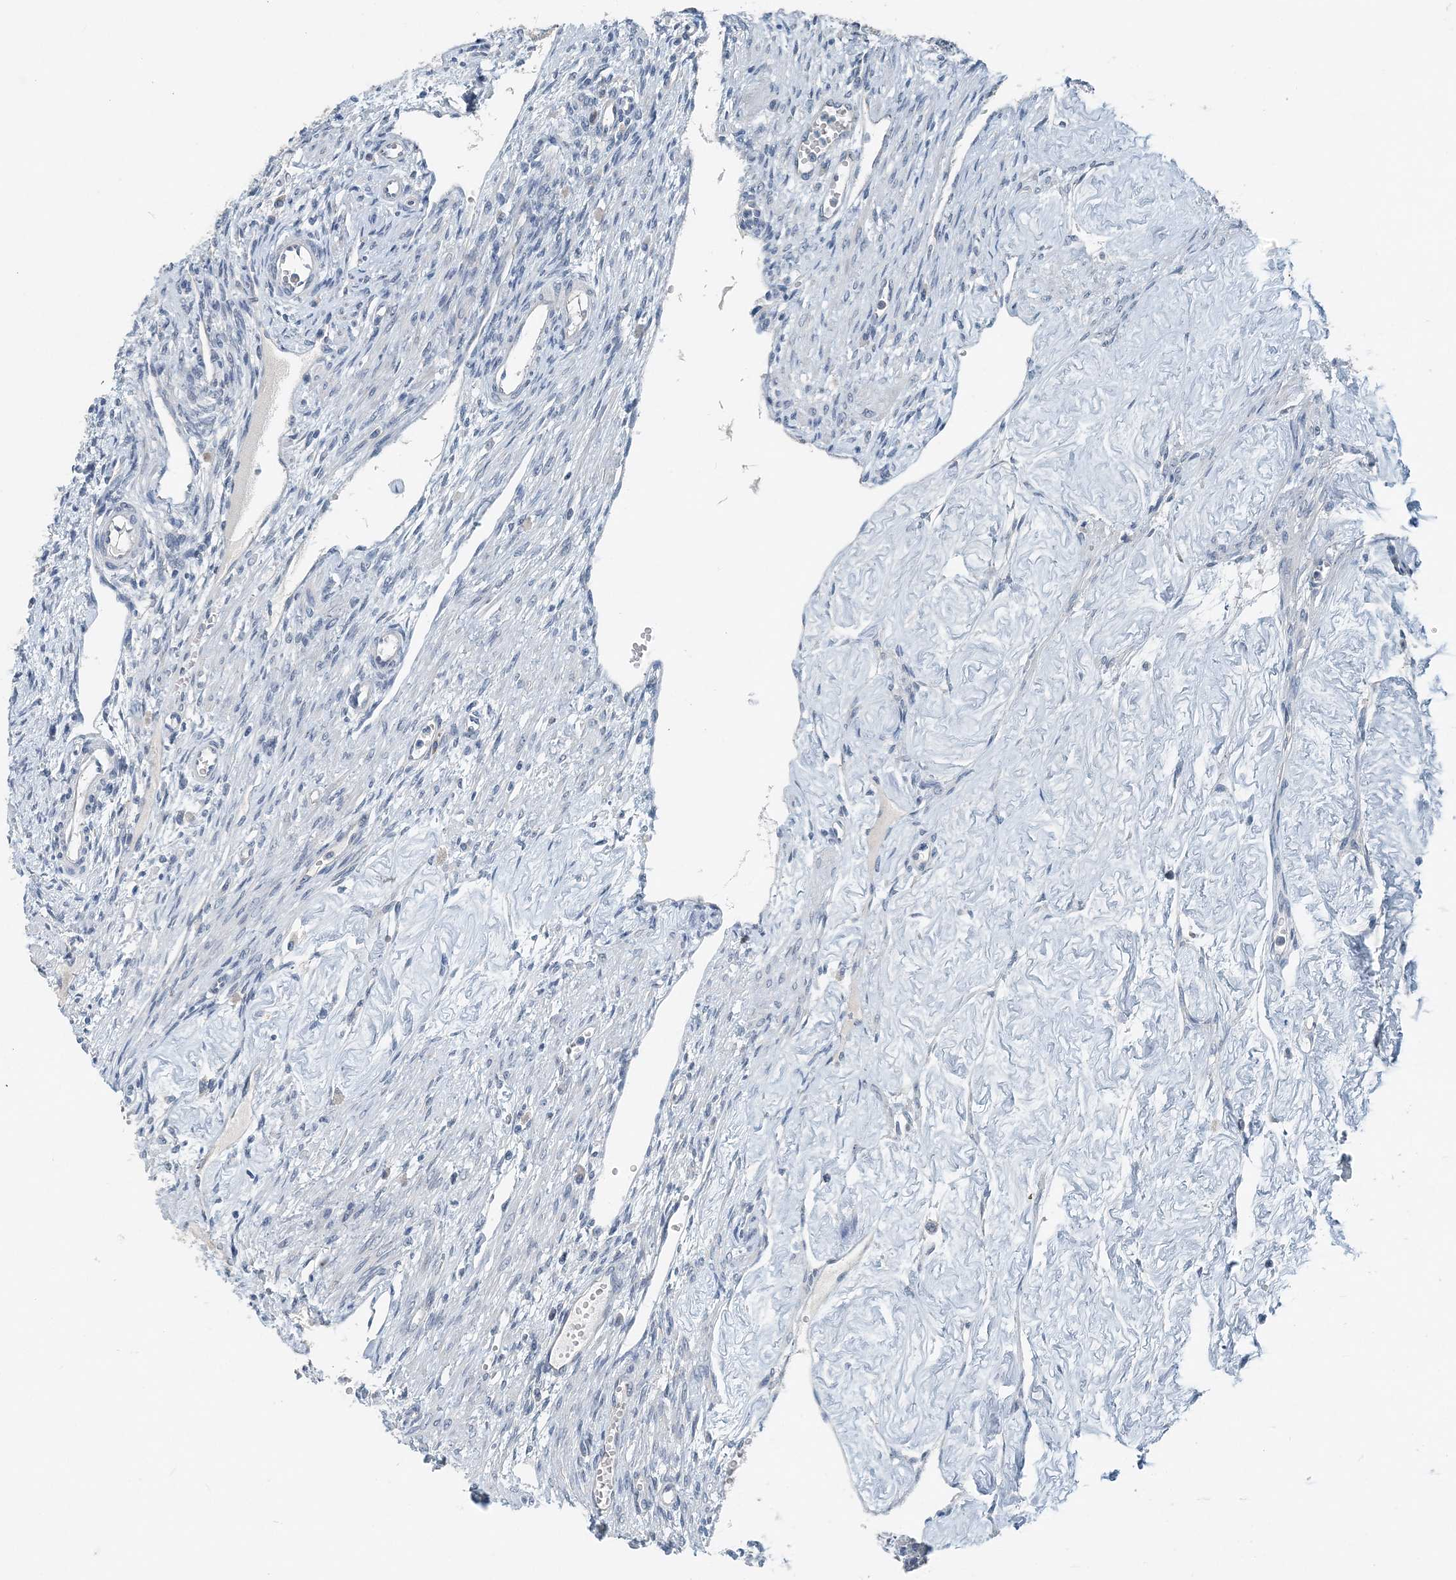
{"staining": {"intensity": "negative", "quantity": "none", "location": "none"}, "tissue": "ovary", "cell_type": "Ovarian stroma cells", "image_type": "normal", "snomed": [{"axis": "morphology", "description": "Normal tissue, NOS"}, {"axis": "morphology", "description": "Cyst, NOS"}, {"axis": "topography", "description": "Ovary"}], "caption": "Ovarian stroma cells show no significant protein positivity in unremarkable ovary. (Stains: DAB immunohistochemistry with hematoxylin counter stain, Microscopy: brightfield microscopy at high magnification).", "gene": "EEF1A2", "patient": {"sex": "female", "age": 33}}